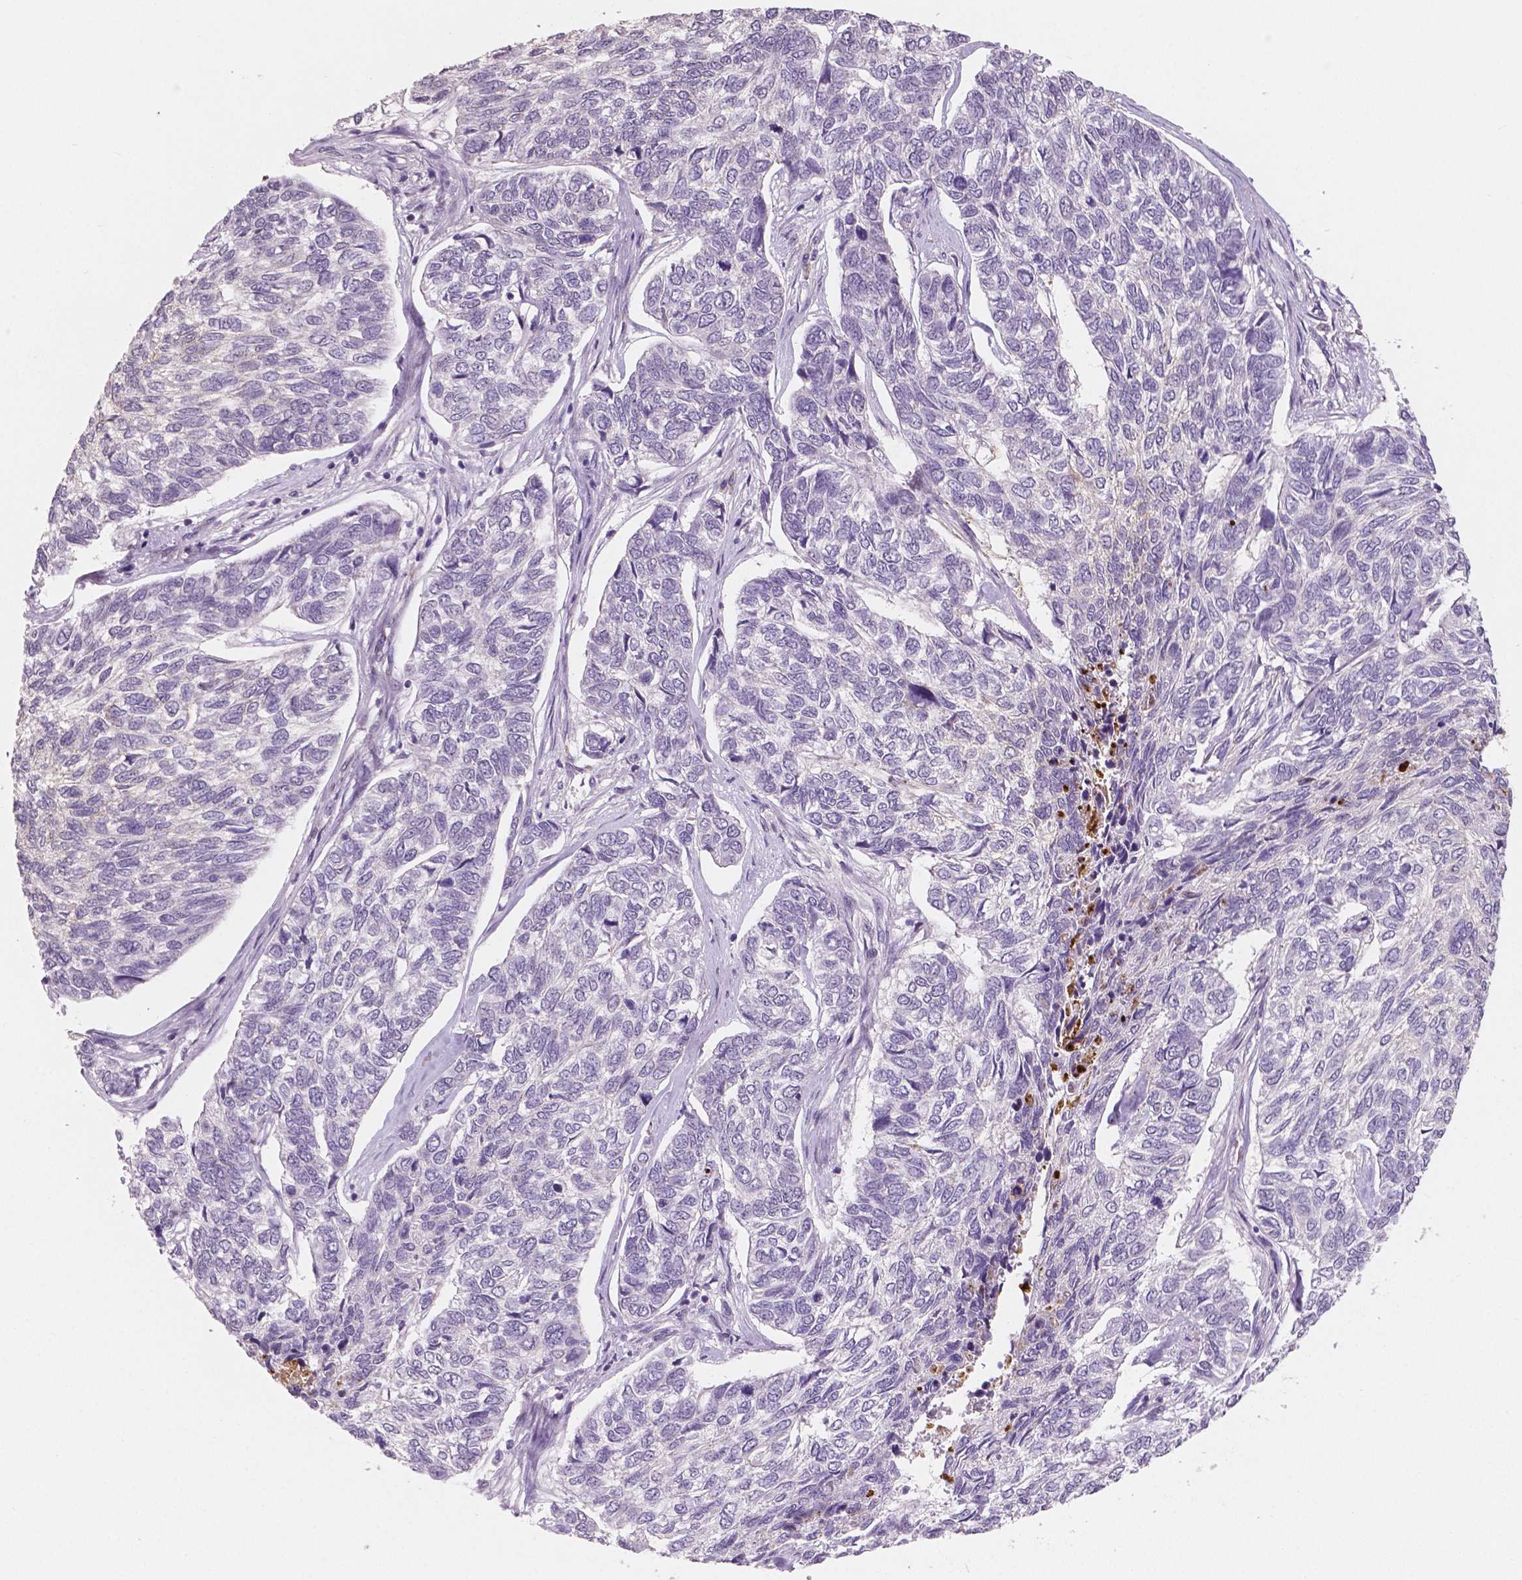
{"staining": {"intensity": "negative", "quantity": "none", "location": "none"}, "tissue": "skin cancer", "cell_type": "Tumor cells", "image_type": "cancer", "snomed": [{"axis": "morphology", "description": "Basal cell carcinoma"}, {"axis": "topography", "description": "Skin"}], "caption": "Immunohistochemical staining of human skin cancer shows no significant positivity in tumor cells.", "gene": "APOA4", "patient": {"sex": "female", "age": 65}}